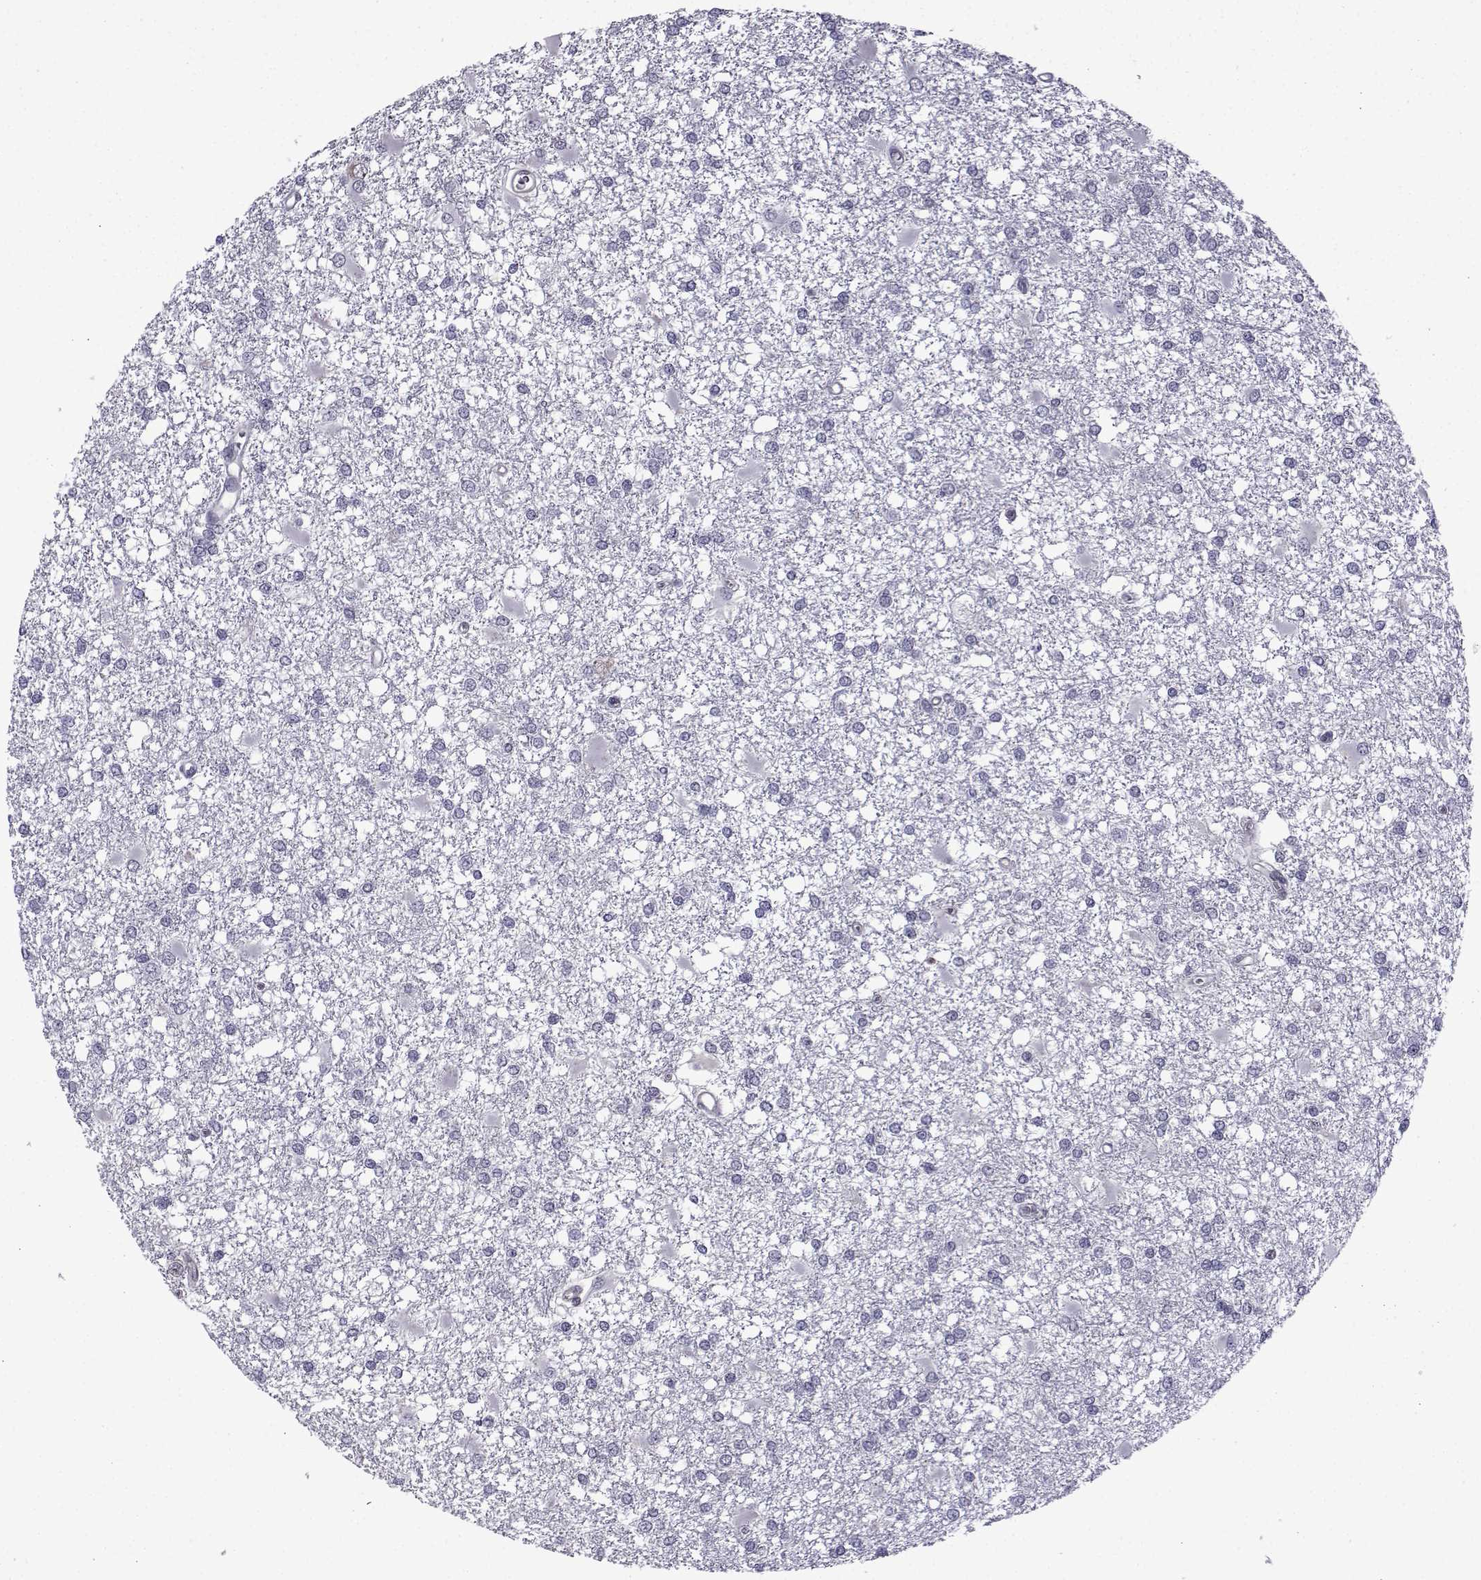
{"staining": {"intensity": "negative", "quantity": "none", "location": "none"}, "tissue": "glioma", "cell_type": "Tumor cells", "image_type": "cancer", "snomed": [{"axis": "morphology", "description": "Glioma, malignant, High grade"}, {"axis": "topography", "description": "Cerebral cortex"}], "caption": "A high-resolution image shows immunohistochemistry staining of malignant glioma (high-grade), which shows no significant positivity in tumor cells.", "gene": "RBM24", "patient": {"sex": "male", "age": 79}}